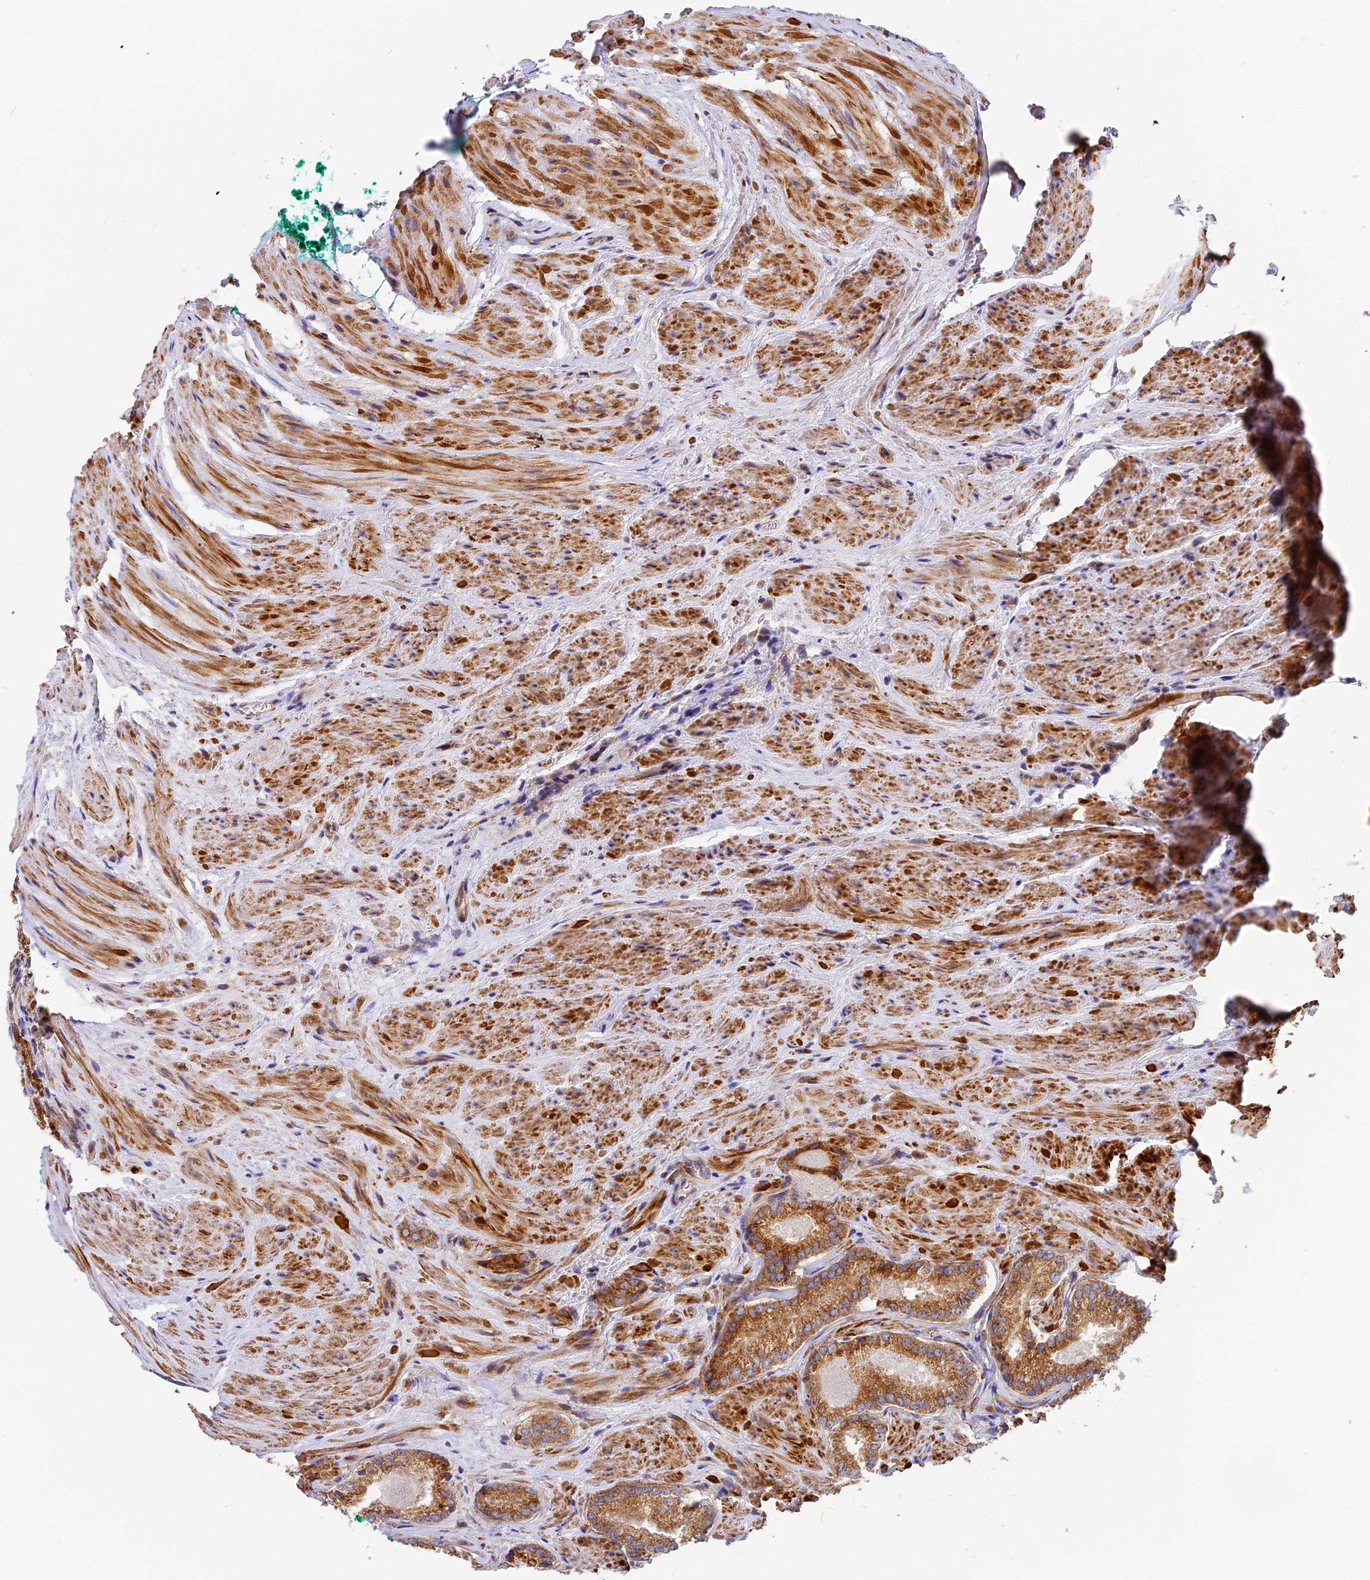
{"staining": {"intensity": "moderate", "quantity": ">75%", "location": "cytoplasmic/membranous"}, "tissue": "prostate cancer", "cell_type": "Tumor cells", "image_type": "cancer", "snomed": [{"axis": "morphology", "description": "Adenocarcinoma, Low grade"}, {"axis": "topography", "description": "Prostate"}], "caption": "A medium amount of moderate cytoplasmic/membranous staining is present in about >75% of tumor cells in prostate cancer tissue.", "gene": "MRAS", "patient": {"sex": "male", "age": 54}}